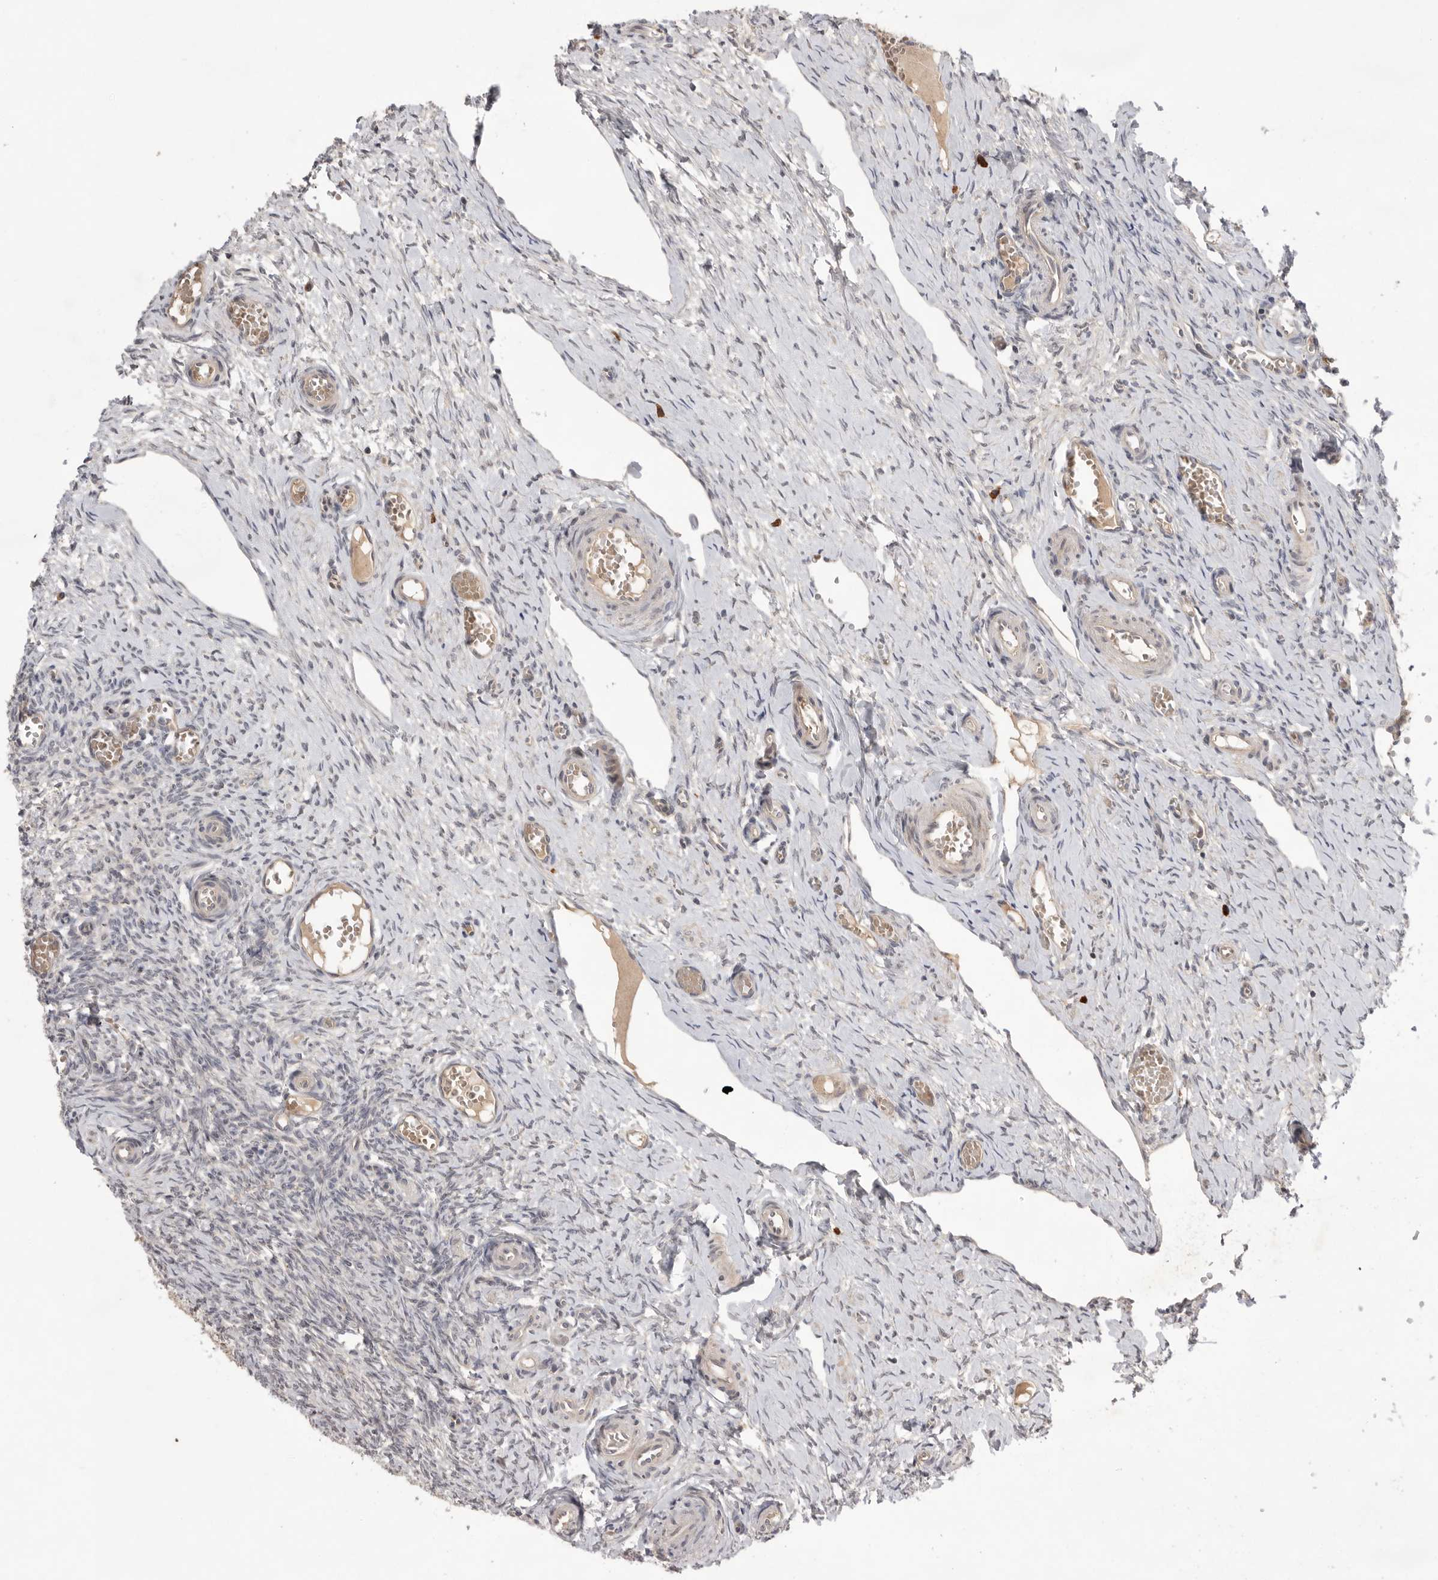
{"staining": {"intensity": "negative", "quantity": "none", "location": "none"}, "tissue": "ovary", "cell_type": "Ovarian stroma cells", "image_type": "normal", "snomed": [{"axis": "morphology", "description": "Adenocarcinoma, NOS"}, {"axis": "topography", "description": "Endometrium"}], "caption": "DAB (3,3'-diaminobenzidine) immunohistochemical staining of benign human ovary demonstrates no significant positivity in ovarian stroma cells. (IHC, brightfield microscopy, high magnification).", "gene": "NRCAM", "patient": {"sex": "female", "age": 32}}